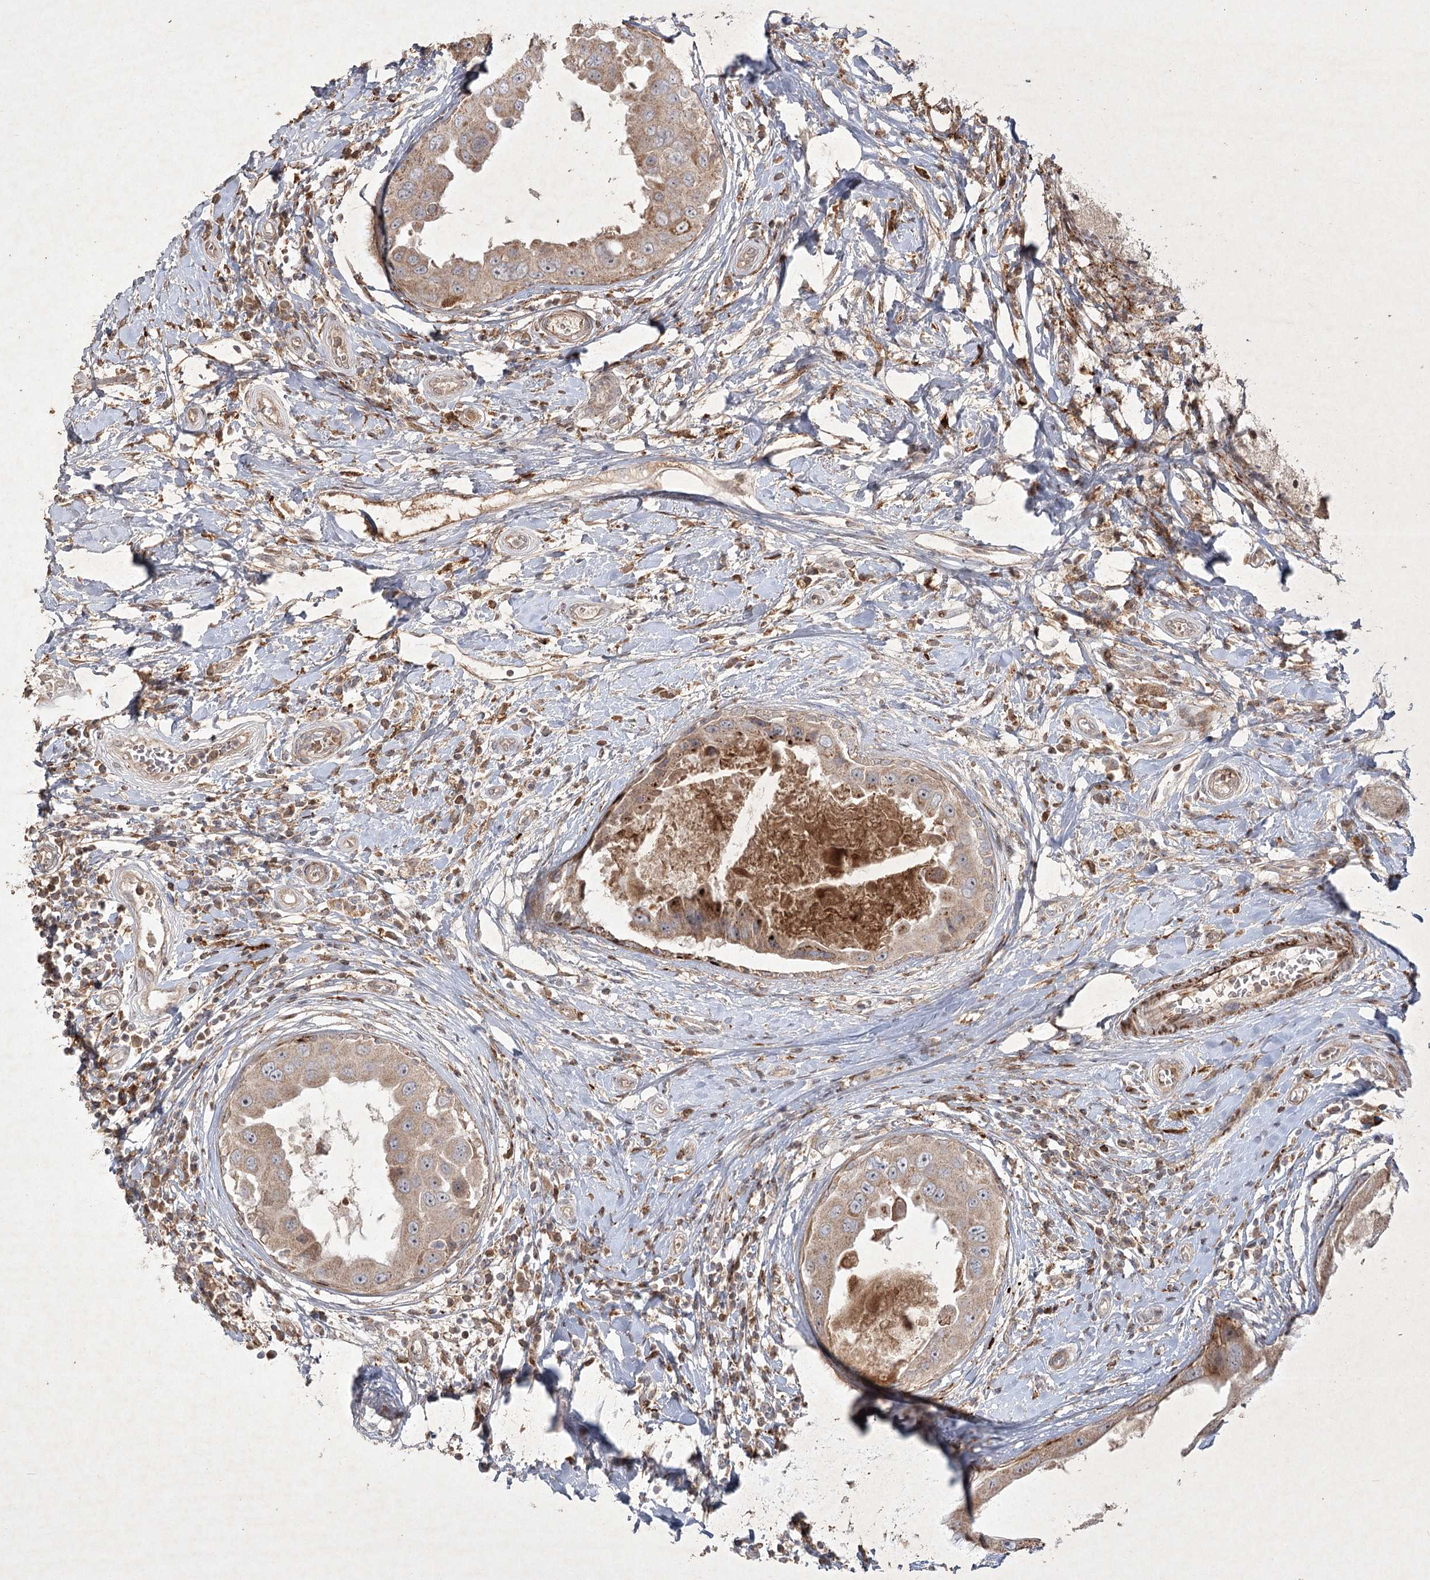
{"staining": {"intensity": "moderate", "quantity": ">75%", "location": "cytoplasmic/membranous"}, "tissue": "breast cancer", "cell_type": "Tumor cells", "image_type": "cancer", "snomed": [{"axis": "morphology", "description": "Duct carcinoma"}, {"axis": "topography", "description": "Breast"}], "caption": "IHC photomicrograph of neoplastic tissue: breast cancer stained using immunohistochemistry reveals medium levels of moderate protein expression localized specifically in the cytoplasmic/membranous of tumor cells, appearing as a cytoplasmic/membranous brown color.", "gene": "KBTBD4", "patient": {"sex": "female", "age": 27}}